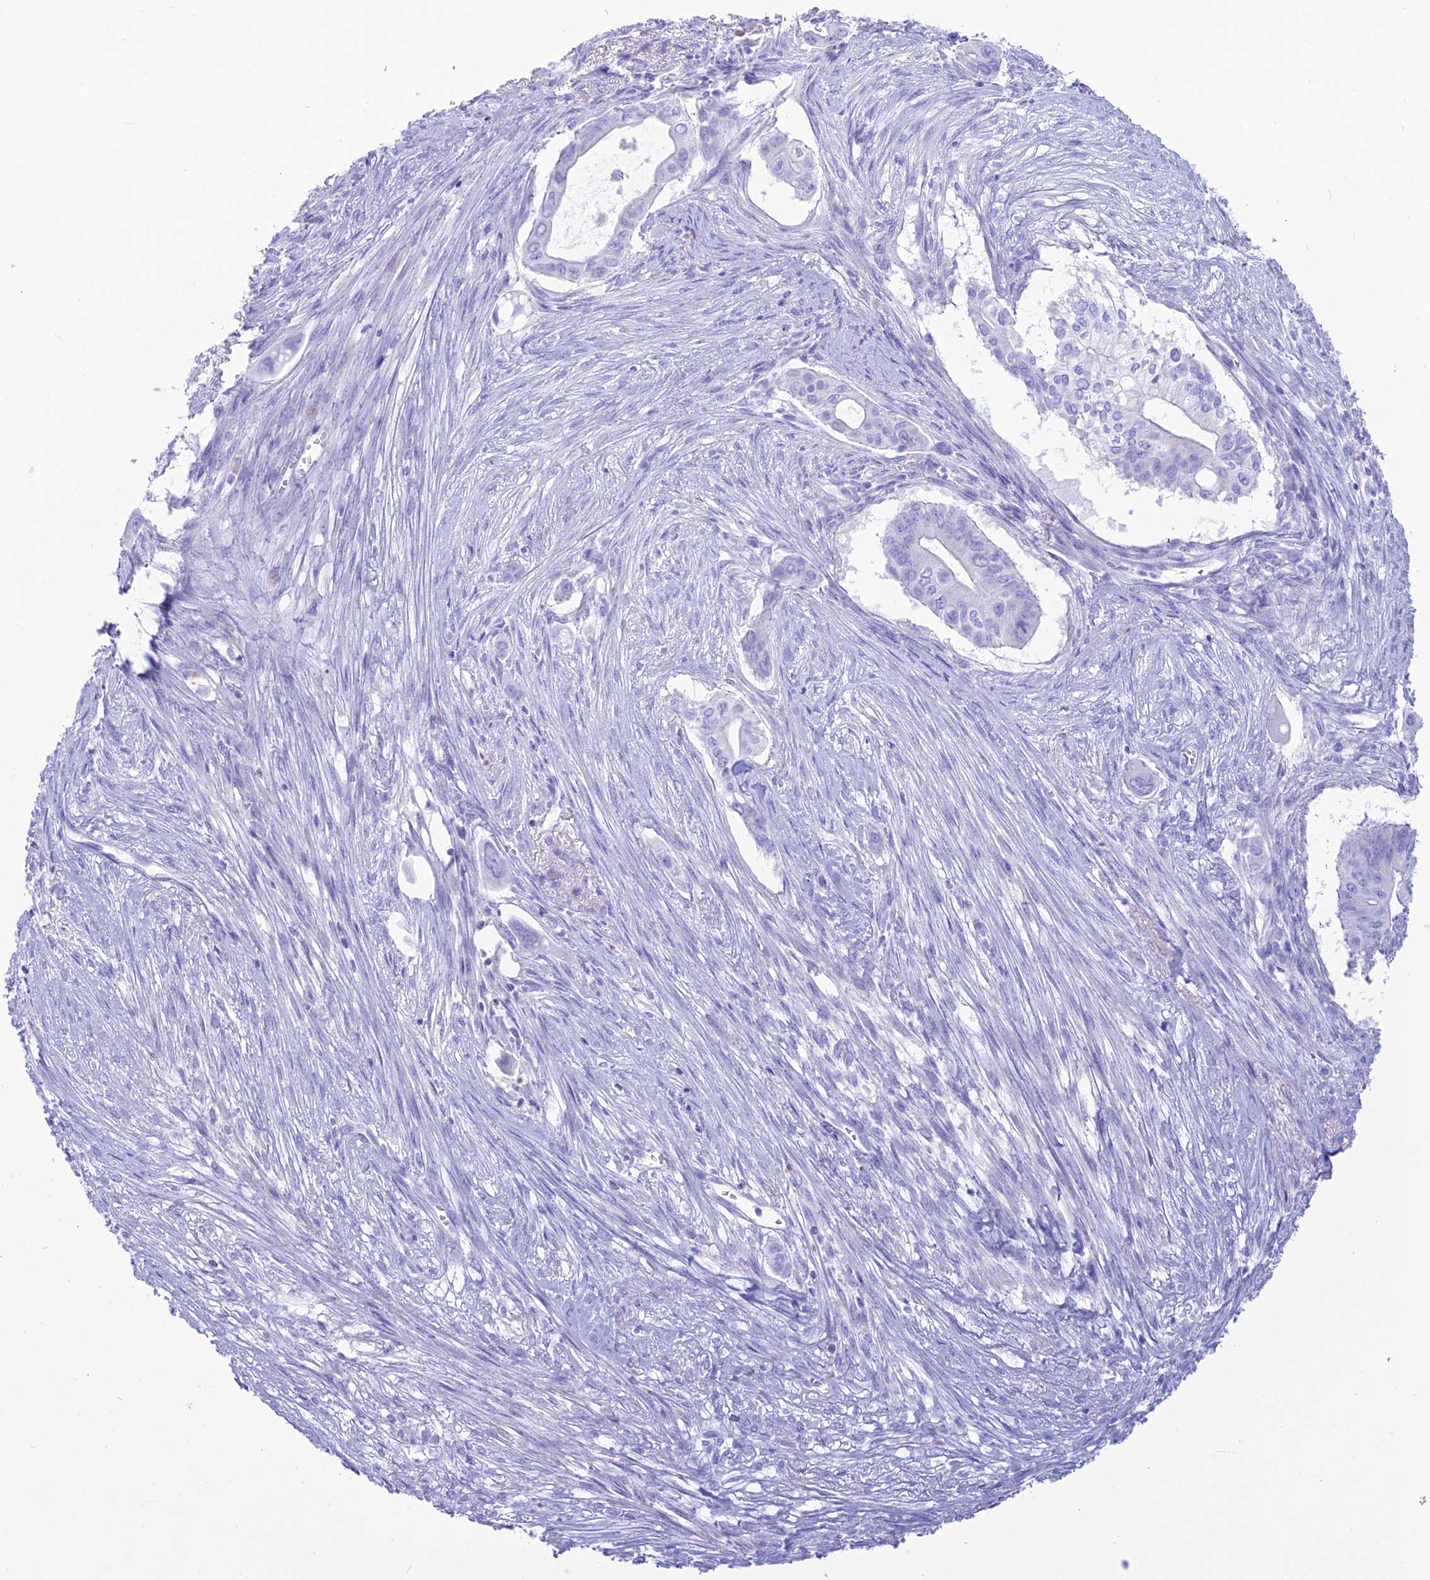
{"staining": {"intensity": "negative", "quantity": "none", "location": "none"}, "tissue": "pancreatic cancer", "cell_type": "Tumor cells", "image_type": "cancer", "snomed": [{"axis": "morphology", "description": "Adenocarcinoma, NOS"}, {"axis": "topography", "description": "Pancreas"}], "caption": "Immunohistochemical staining of pancreatic cancer (adenocarcinoma) displays no significant staining in tumor cells. The staining was performed using DAB (3,3'-diaminobenzidine) to visualize the protein expression in brown, while the nuclei were stained in blue with hematoxylin (Magnification: 20x).", "gene": "GLYATL1", "patient": {"sex": "male", "age": 68}}